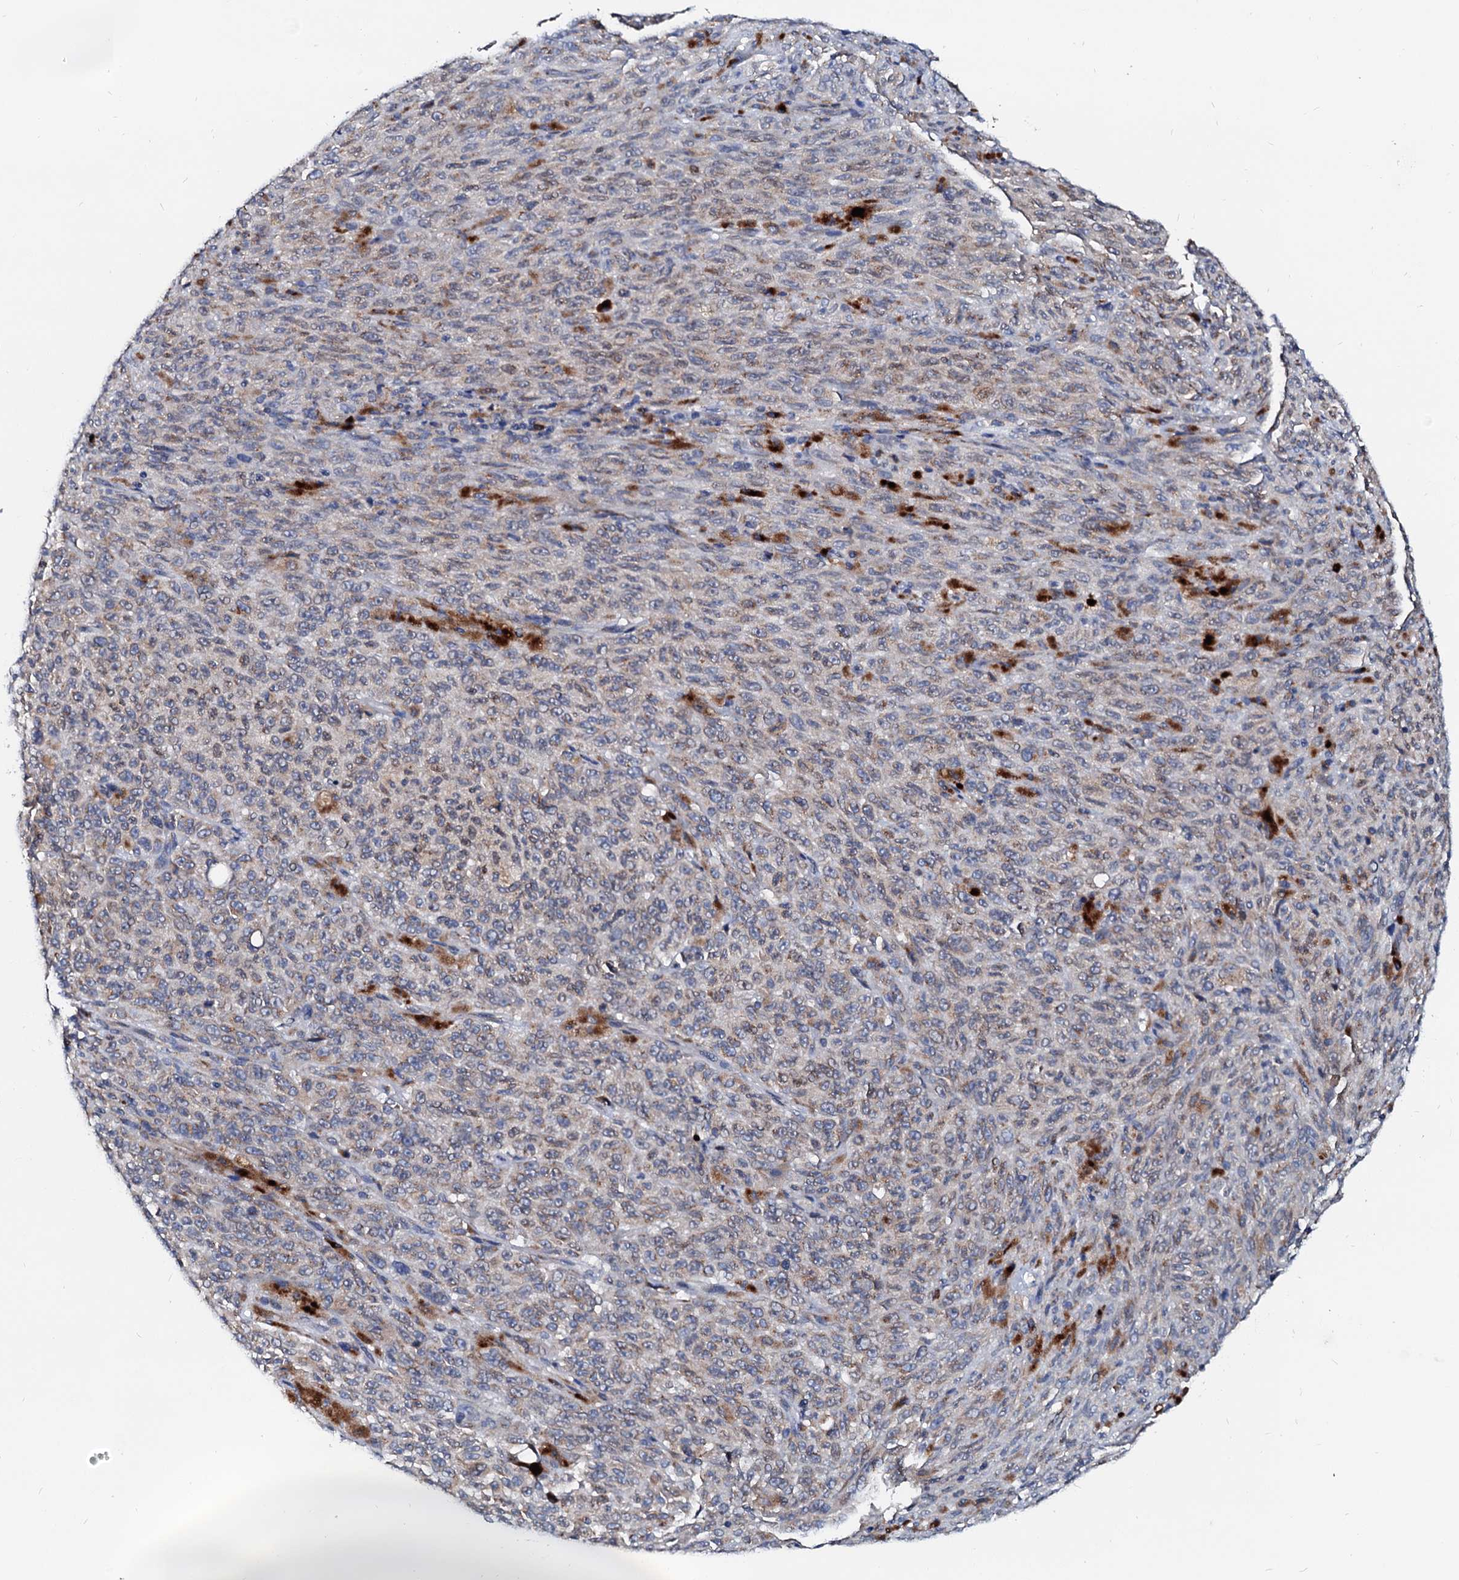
{"staining": {"intensity": "weak", "quantity": "<25%", "location": "cytoplasmic/membranous"}, "tissue": "melanoma", "cell_type": "Tumor cells", "image_type": "cancer", "snomed": [{"axis": "morphology", "description": "Malignant melanoma, NOS"}, {"axis": "topography", "description": "Skin"}], "caption": "The image reveals no staining of tumor cells in melanoma.", "gene": "LMAN1", "patient": {"sex": "female", "age": 82}}